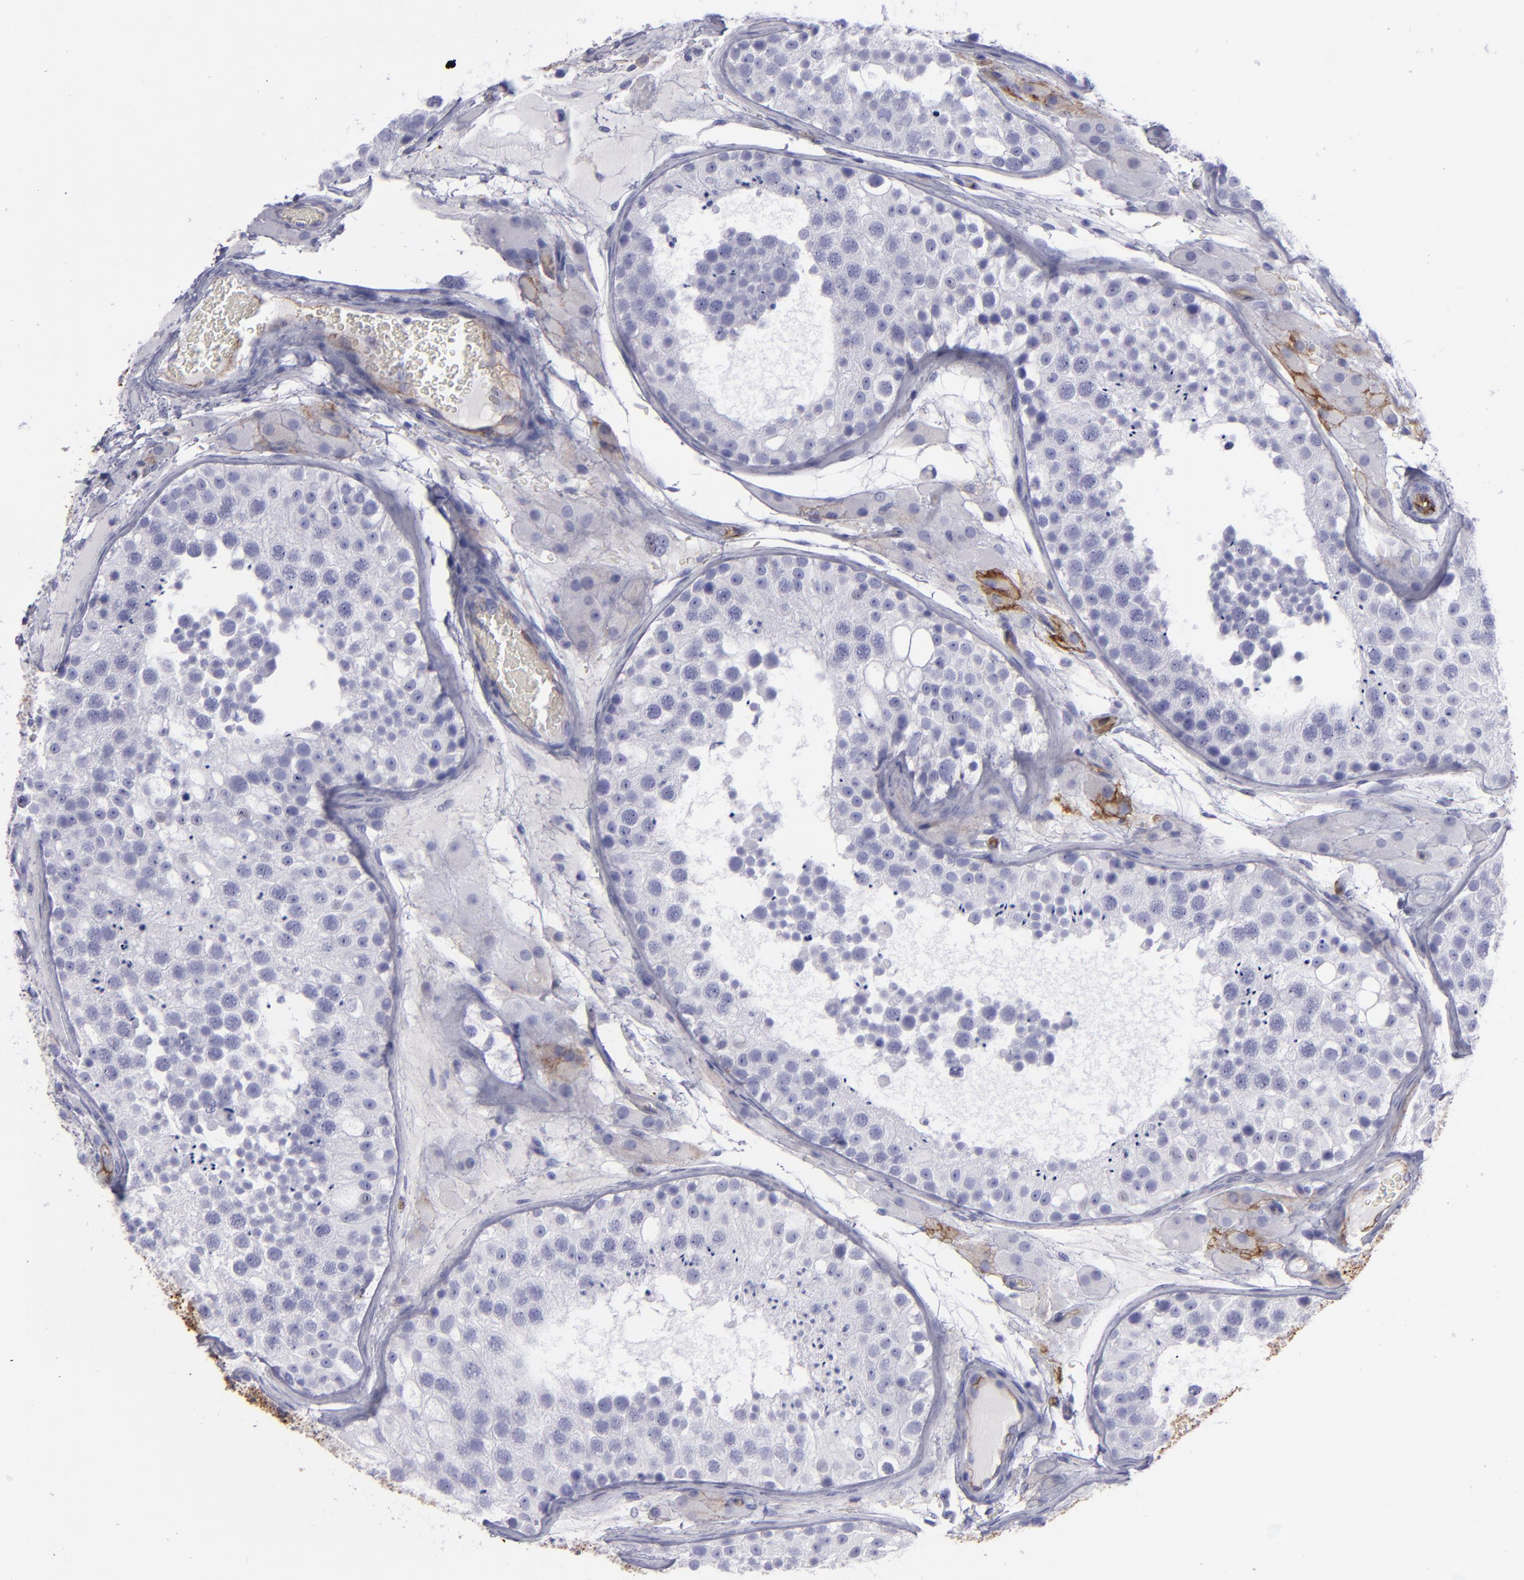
{"staining": {"intensity": "negative", "quantity": "none", "location": "none"}, "tissue": "testis", "cell_type": "Cells in seminiferous ducts", "image_type": "normal", "snomed": [{"axis": "morphology", "description": "Normal tissue, NOS"}, {"axis": "topography", "description": "Testis"}], "caption": "IHC of unremarkable human testis displays no positivity in cells in seminiferous ducts.", "gene": "ACE", "patient": {"sex": "male", "age": 26}}